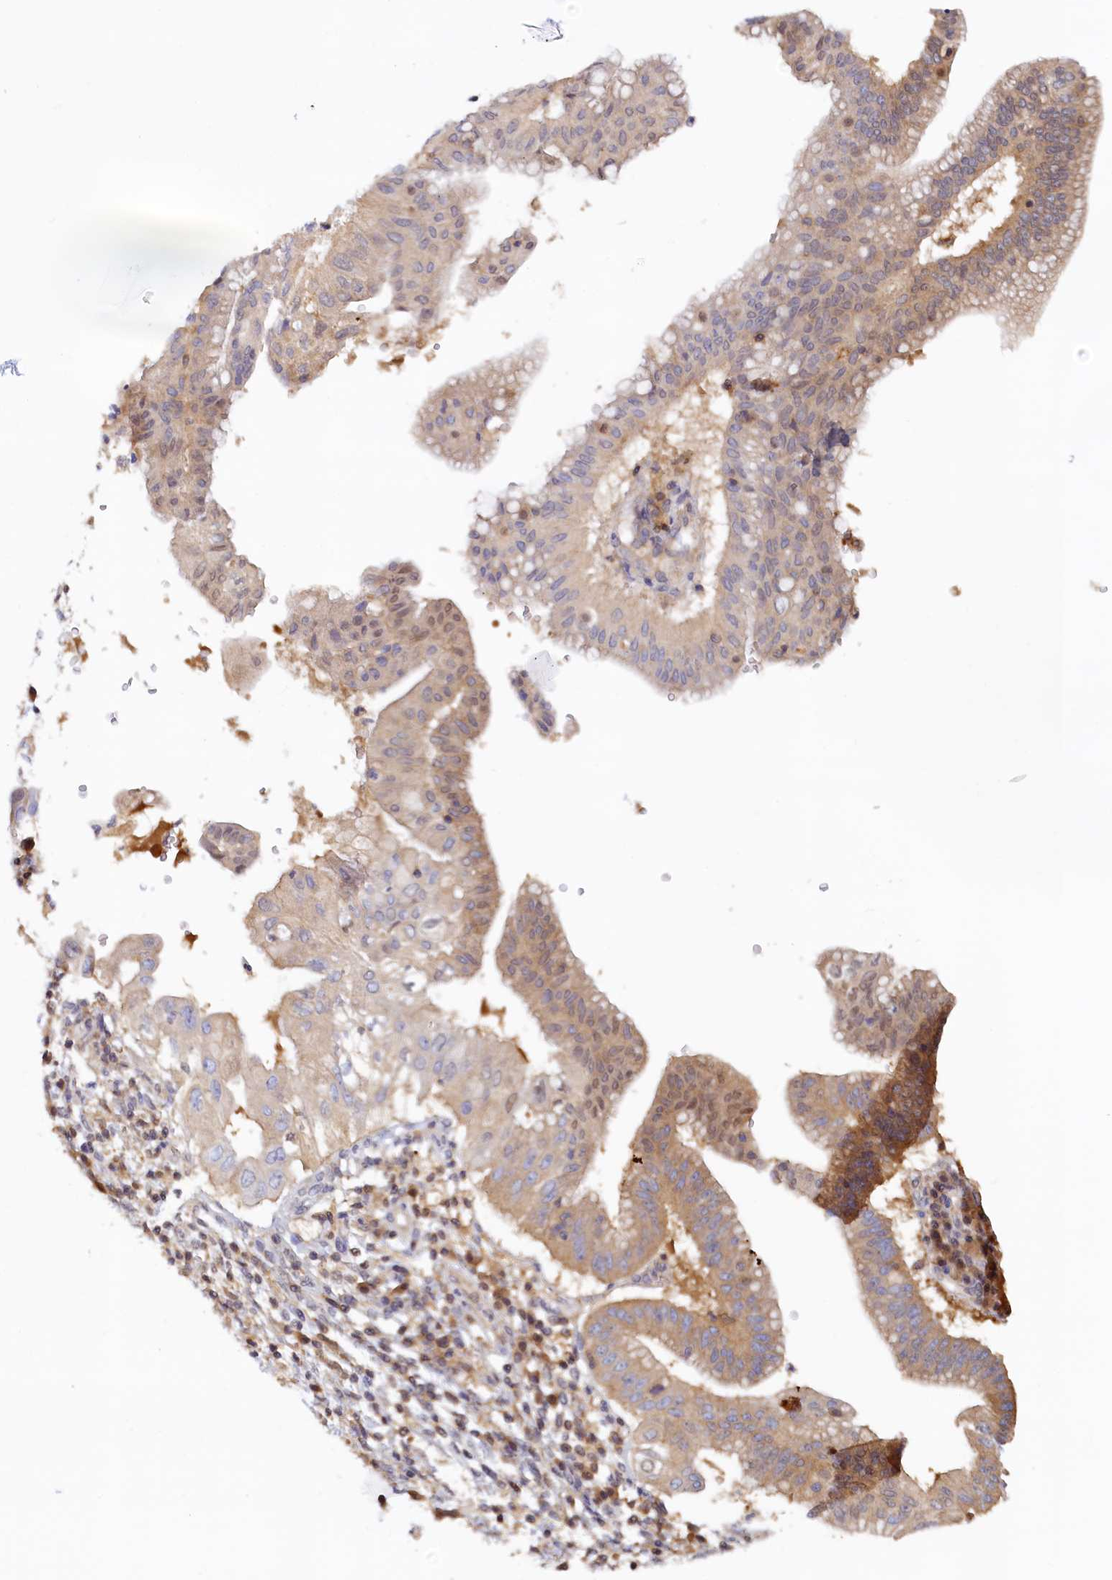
{"staining": {"intensity": "moderate", "quantity": "25%-75%", "location": "cytoplasmic/membranous,nuclear"}, "tissue": "pancreatic cancer", "cell_type": "Tumor cells", "image_type": "cancer", "snomed": [{"axis": "morphology", "description": "Adenocarcinoma, NOS"}, {"axis": "topography", "description": "Pancreas"}], "caption": "Tumor cells reveal moderate cytoplasmic/membranous and nuclear positivity in approximately 25%-75% of cells in adenocarcinoma (pancreatic). (Stains: DAB (3,3'-diaminobenzidine) in brown, nuclei in blue, Microscopy: brightfield microscopy at high magnification).", "gene": "PAAF1", "patient": {"sex": "male", "age": 68}}